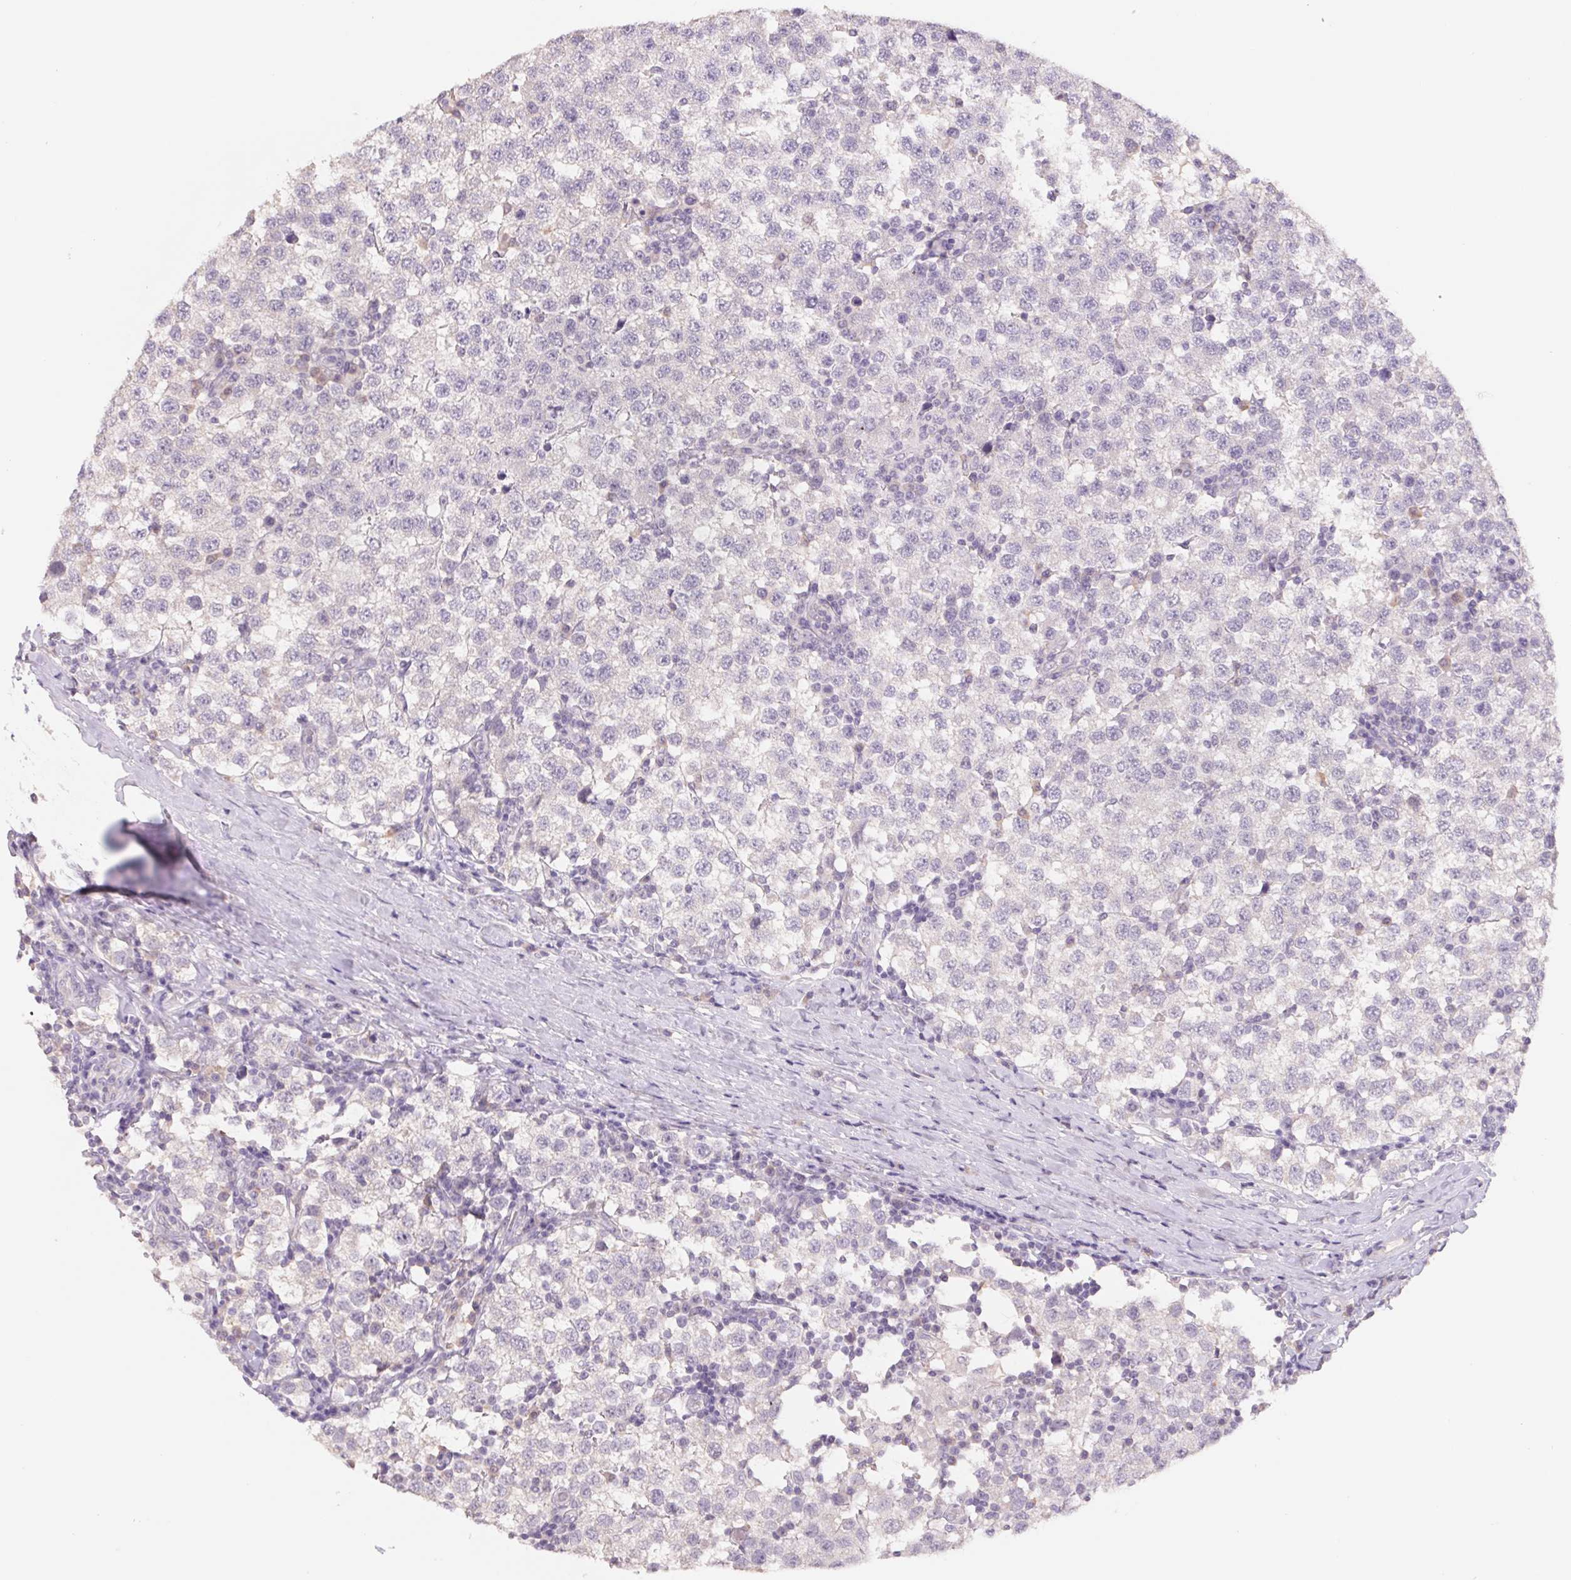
{"staining": {"intensity": "negative", "quantity": "none", "location": "none"}, "tissue": "testis cancer", "cell_type": "Tumor cells", "image_type": "cancer", "snomed": [{"axis": "morphology", "description": "Seminoma, NOS"}, {"axis": "topography", "description": "Testis"}], "caption": "DAB immunohistochemical staining of testis seminoma displays no significant positivity in tumor cells.", "gene": "PNMA8B", "patient": {"sex": "male", "age": 34}}